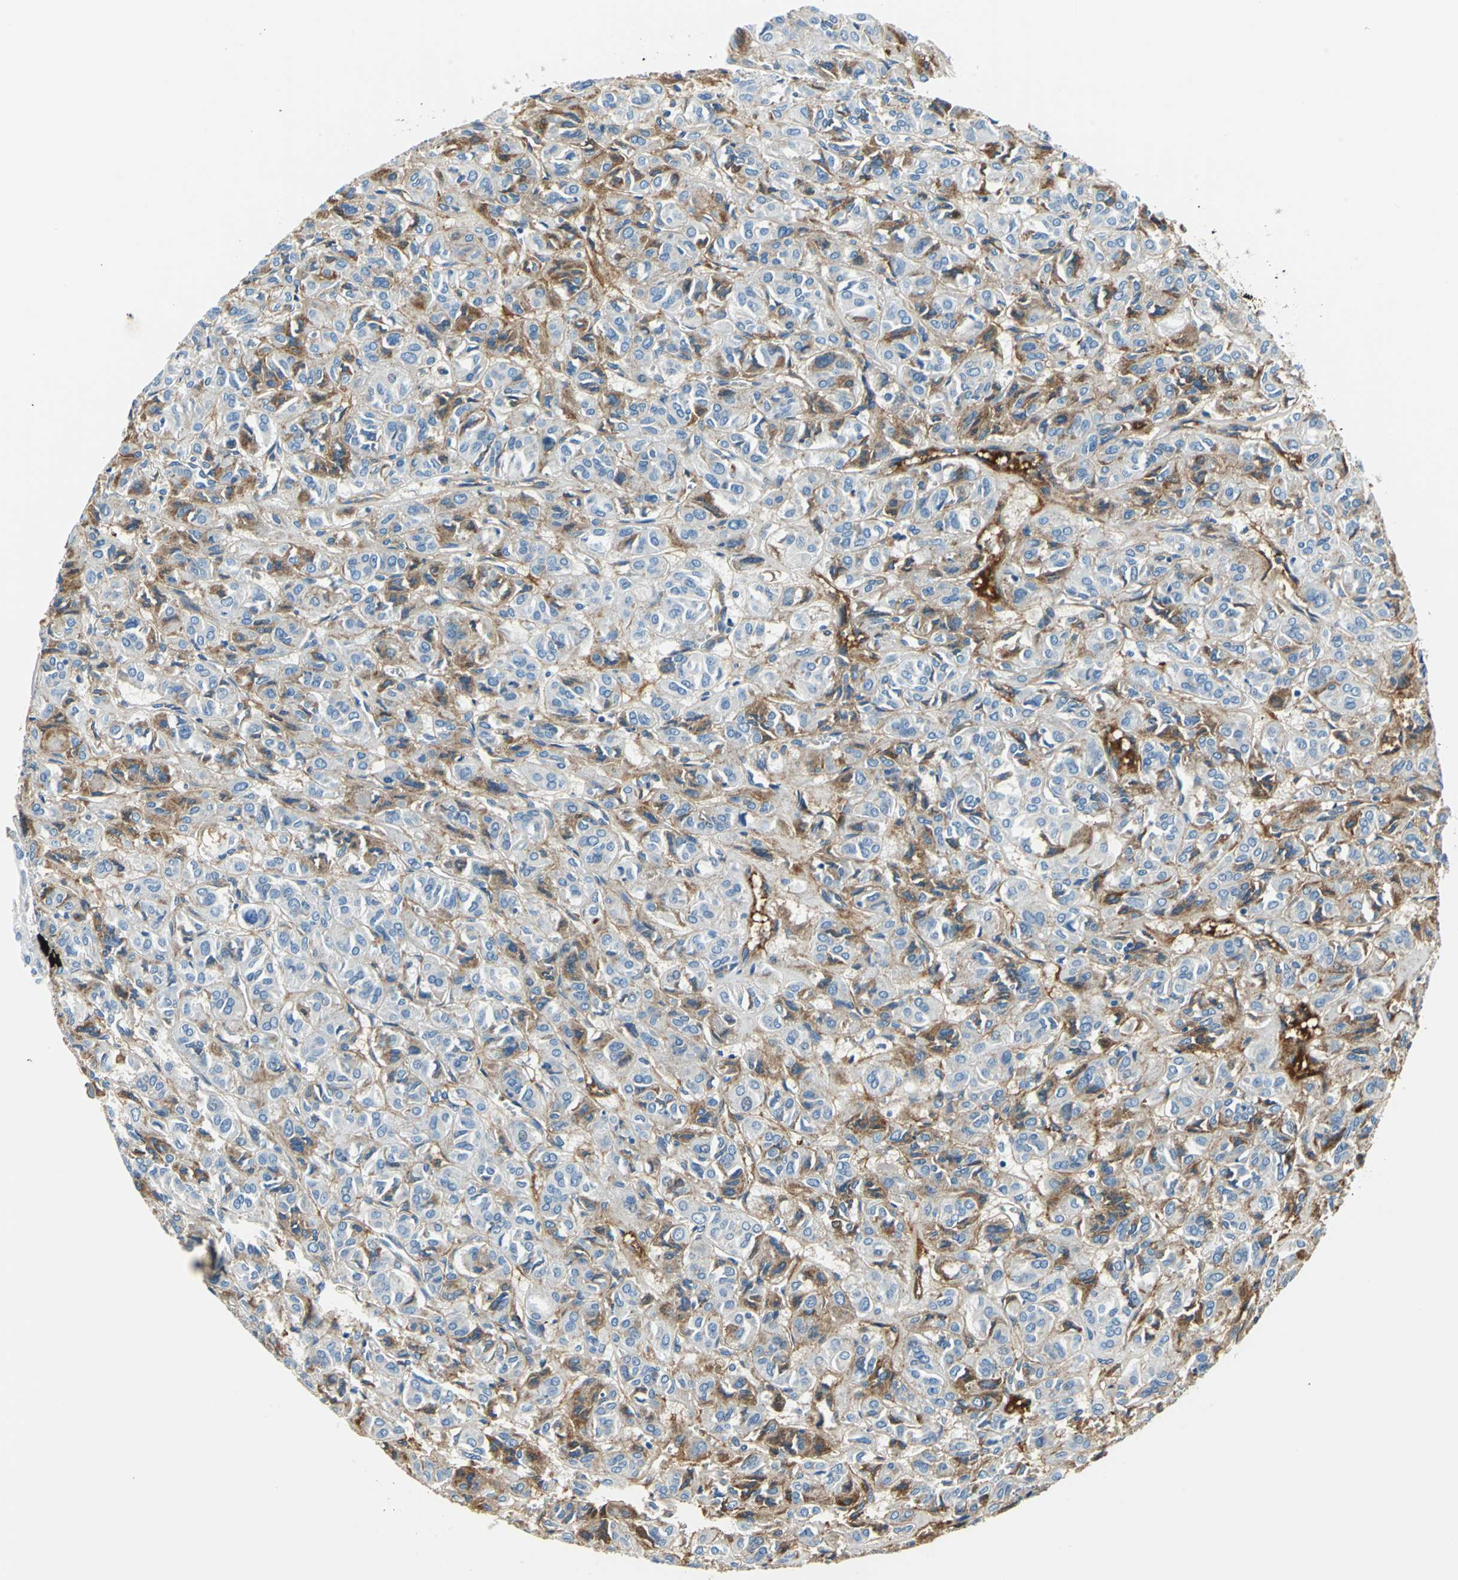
{"staining": {"intensity": "moderate", "quantity": "25%-75%", "location": "cytoplasmic/membranous"}, "tissue": "thyroid cancer", "cell_type": "Tumor cells", "image_type": "cancer", "snomed": [{"axis": "morphology", "description": "Follicular adenoma carcinoma, NOS"}, {"axis": "topography", "description": "Thyroid gland"}], "caption": "Approximately 25%-75% of tumor cells in human follicular adenoma carcinoma (thyroid) exhibit moderate cytoplasmic/membranous protein expression as visualized by brown immunohistochemical staining.", "gene": "ALB", "patient": {"sex": "female", "age": 71}}